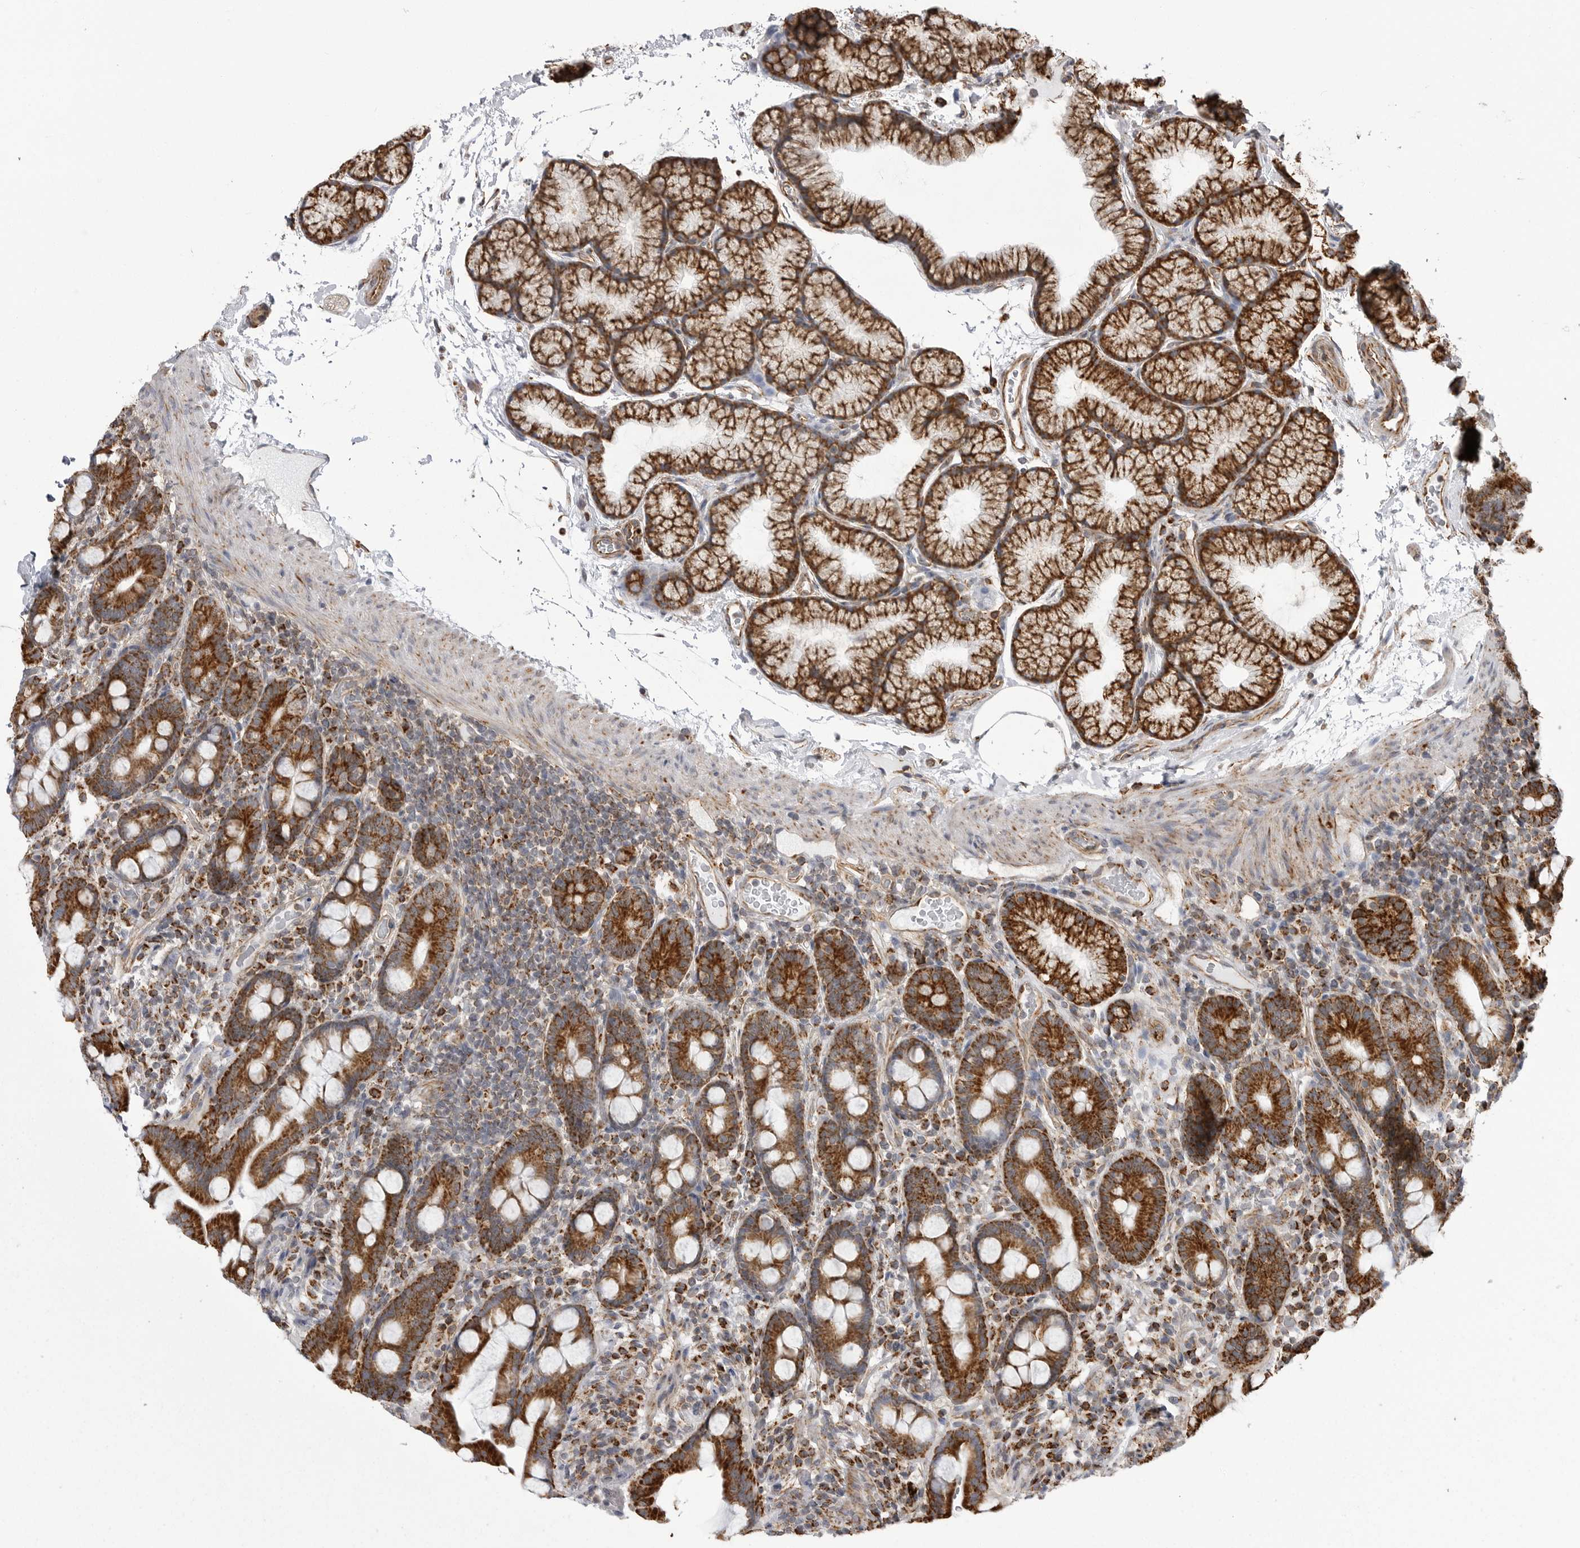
{"staining": {"intensity": "strong", "quantity": ">75%", "location": "cytoplasmic/membranous"}, "tissue": "duodenum", "cell_type": "Glandular cells", "image_type": "normal", "snomed": [{"axis": "morphology", "description": "Normal tissue, NOS"}, {"axis": "topography", "description": "Duodenum"}], "caption": "IHC of benign duodenum demonstrates high levels of strong cytoplasmic/membranous staining in about >75% of glandular cells.", "gene": "FH", "patient": {"sex": "male", "age": 54}}